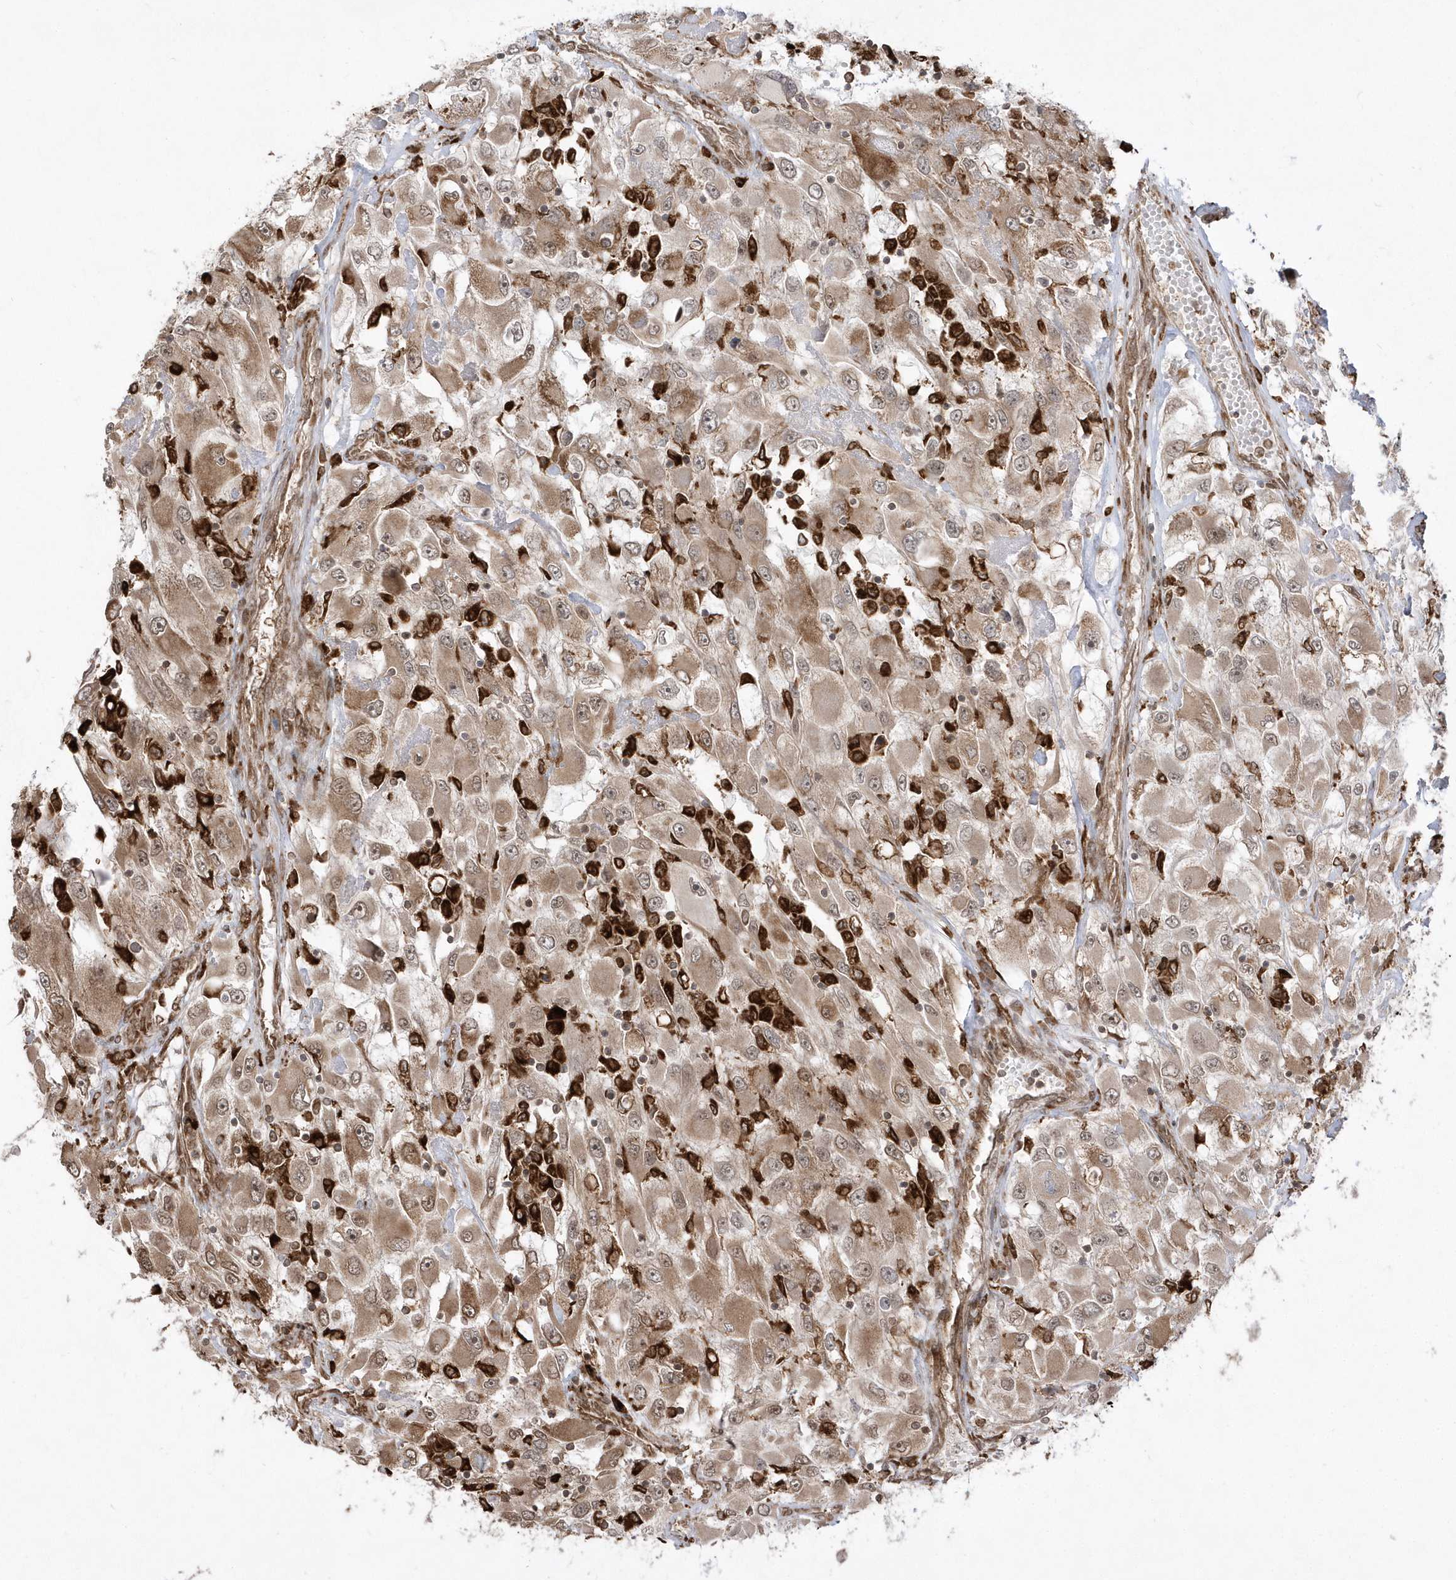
{"staining": {"intensity": "moderate", "quantity": "25%-75%", "location": "cytoplasmic/membranous,nuclear"}, "tissue": "renal cancer", "cell_type": "Tumor cells", "image_type": "cancer", "snomed": [{"axis": "morphology", "description": "Adenocarcinoma, NOS"}, {"axis": "topography", "description": "Kidney"}], "caption": "IHC histopathology image of renal cancer stained for a protein (brown), which displays medium levels of moderate cytoplasmic/membranous and nuclear positivity in approximately 25%-75% of tumor cells.", "gene": "EPC2", "patient": {"sex": "female", "age": 52}}